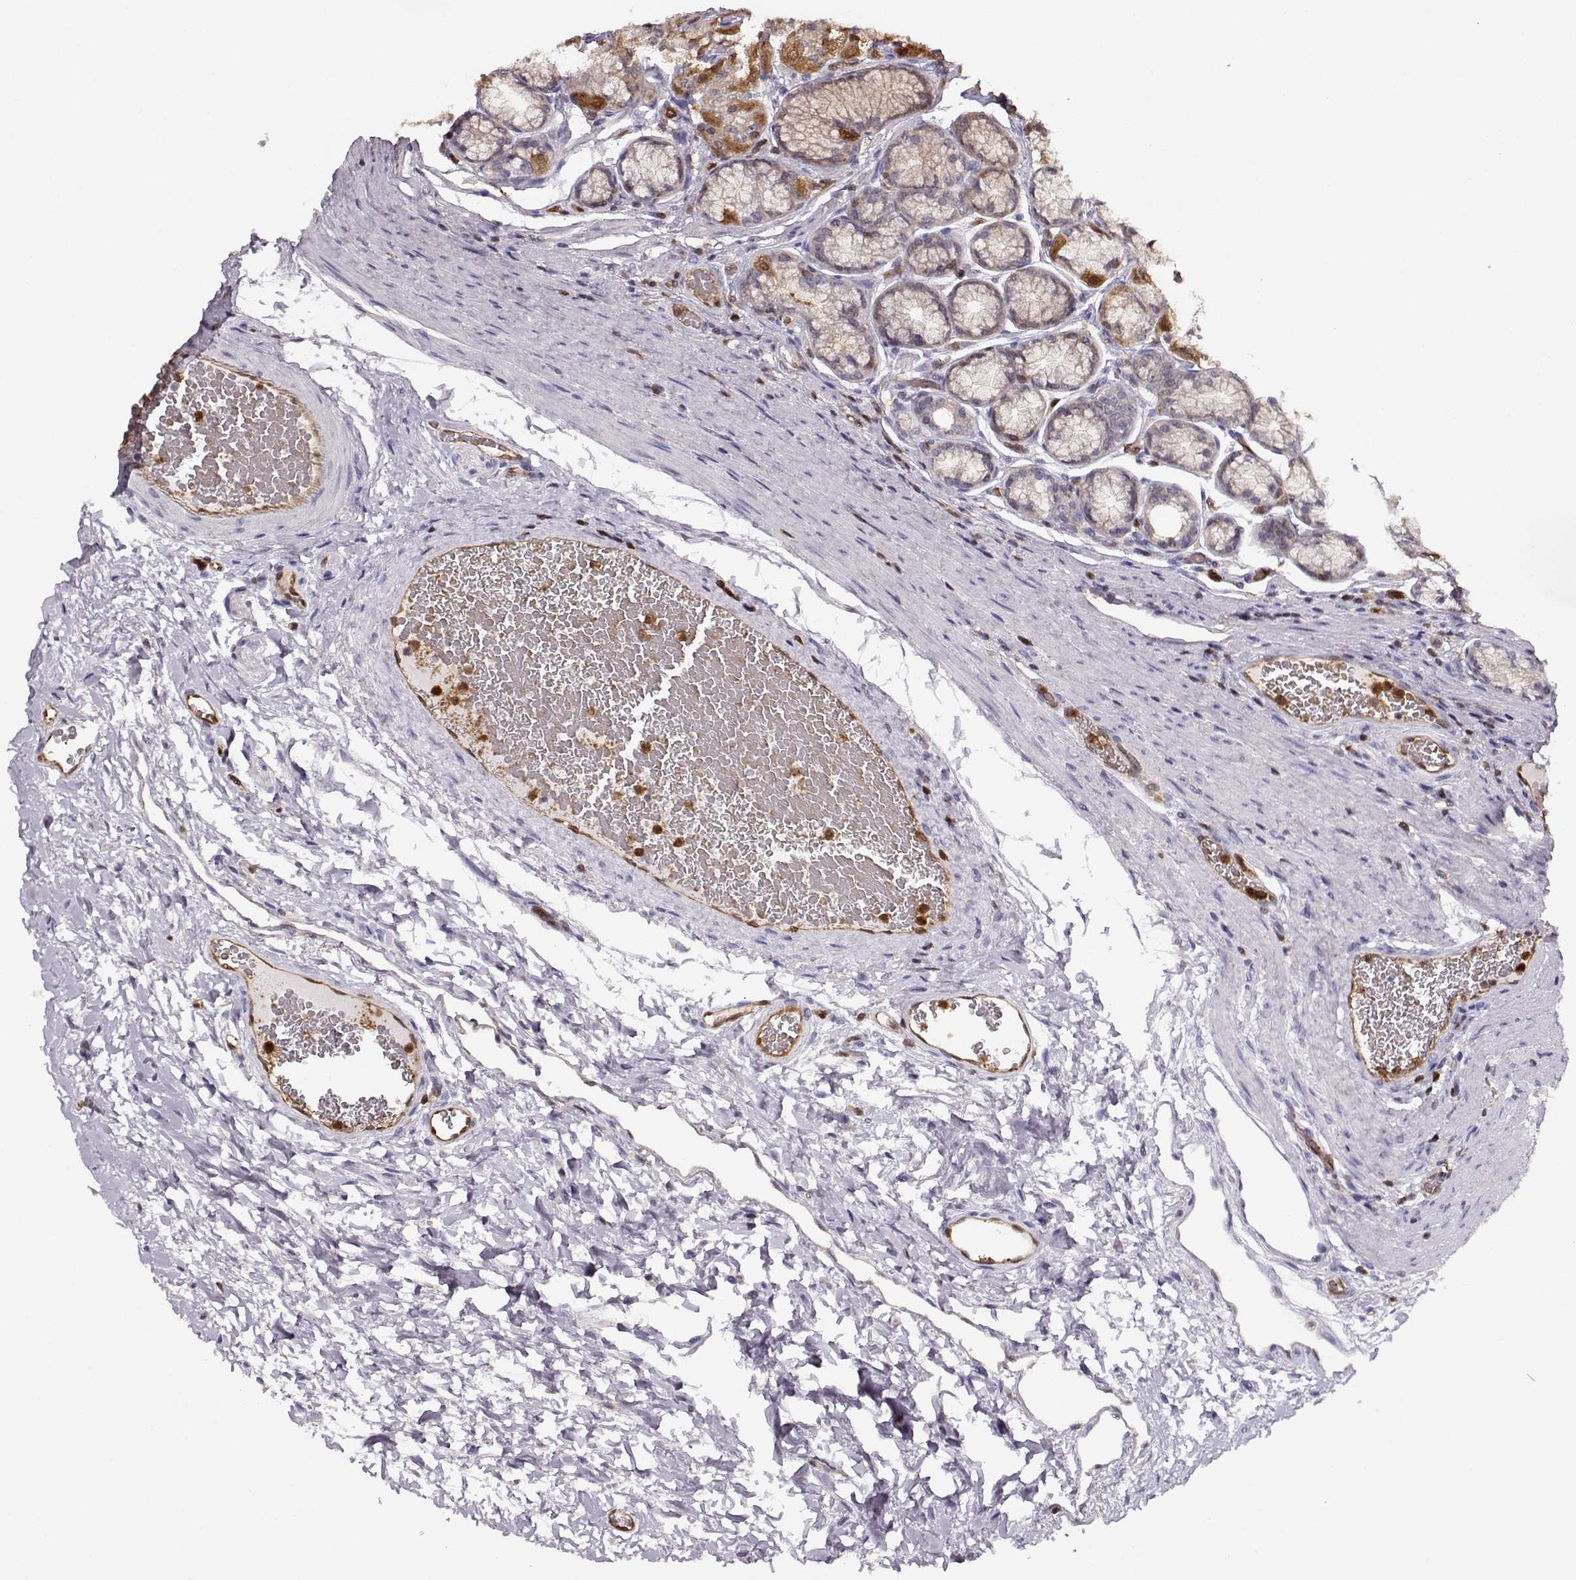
{"staining": {"intensity": "strong", "quantity": "25%-75%", "location": "cytoplasmic/membranous"}, "tissue": "stomach", "cell_type": "Glandular cells", "image_type": "normal", "snomed": [{"axis": "morphology", "description": "Normal tissue, NOS"}, {"axis": "morphology", "description": "Adenocarcinoma, NOS"}, {"axis": "morphology", "description": "Adenocarcinoma, High grade"}, {"axis": "topography", "description": "Stomach, upper"}, {"axis": "topography", "description": "Stomach"}], "caption": "Protein expression analysis of benign human stomach reveals strong cytoplasmic/membranous staining in approximately 25%-75% of glandular cells.", "gene": "PNP", "patient": {"sex": "female", "age": 65}}